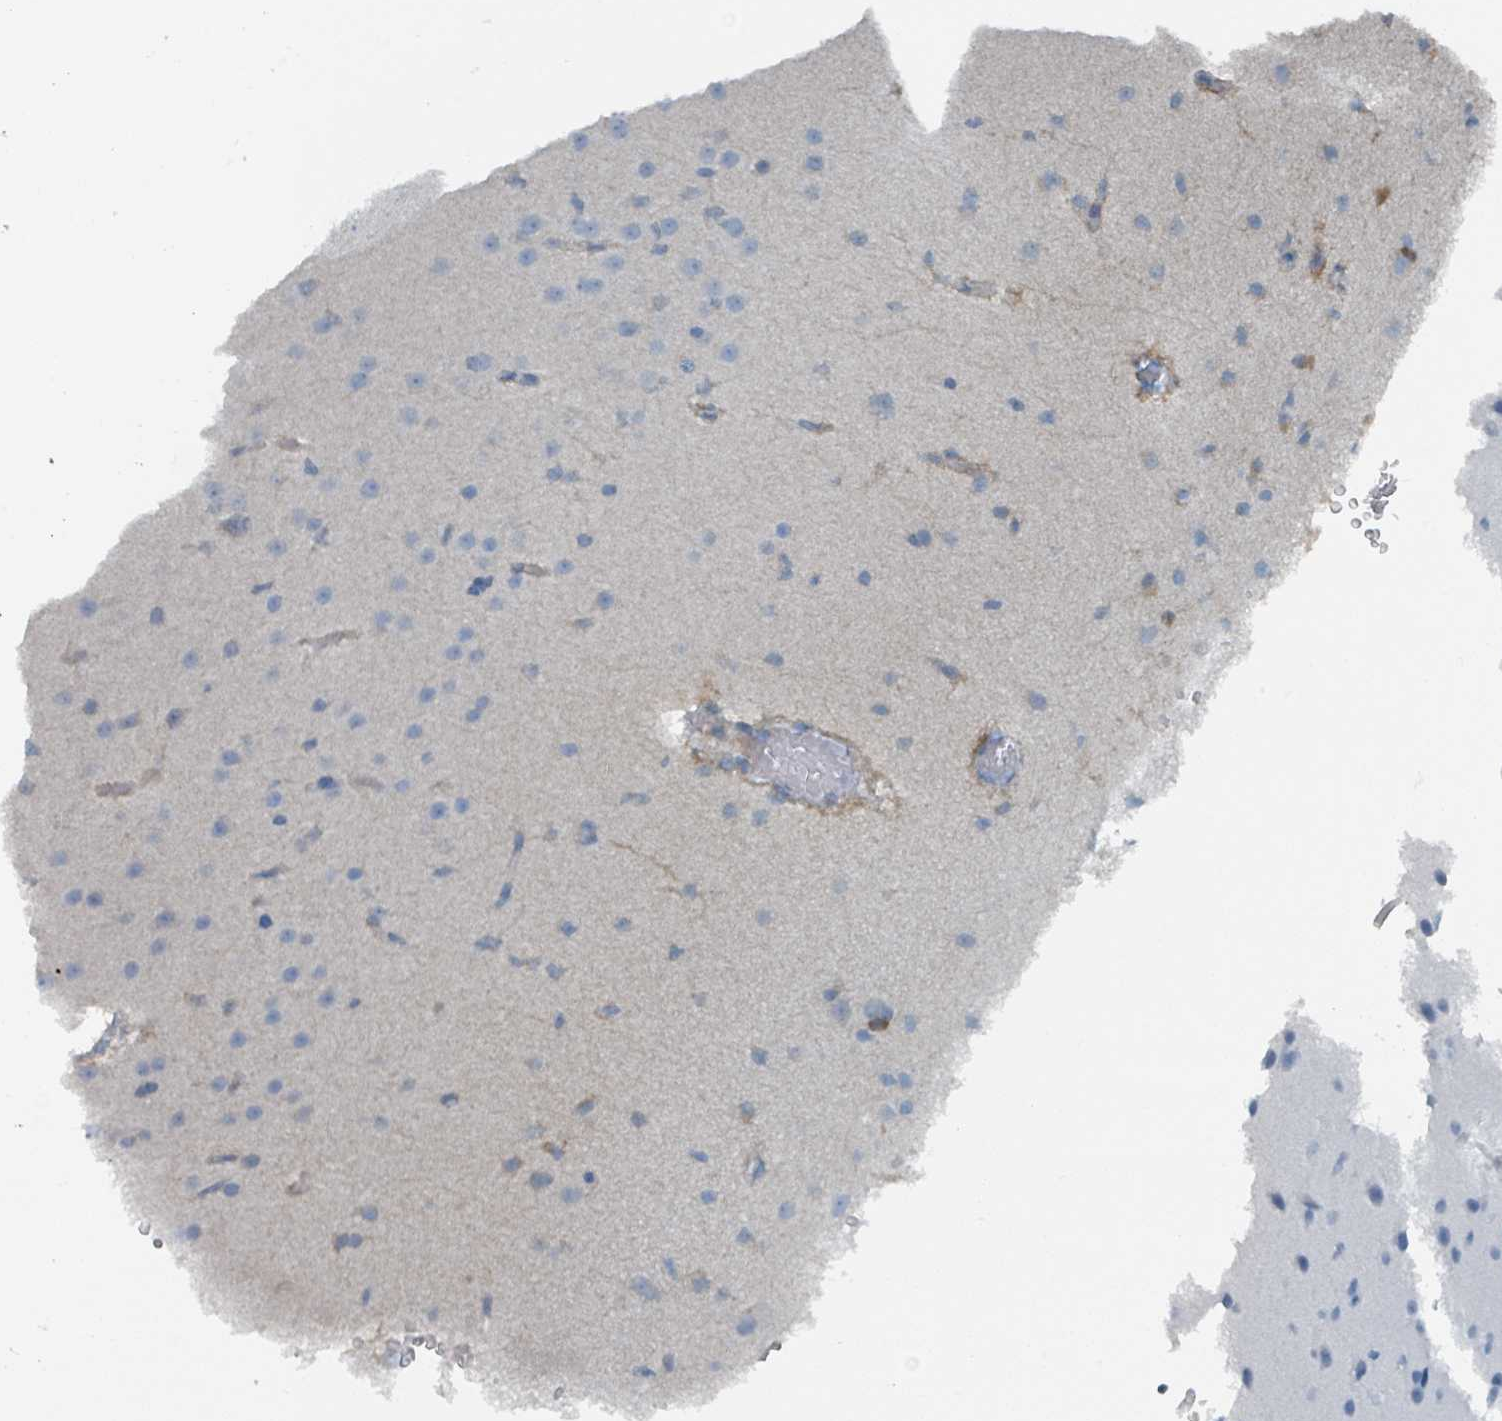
{"staining": {"intensity": "negative", "quantity": "none", "location": "none"}, "tissue": "cerebral cortex", "cell_type": "Endothelial cells", "image_type": "normal", "snomed": [{"axis": "morphology", "description": "Normal tissue, NOS"}, {"axis": "morphology", "description": "Developmental malformation"}, {"axis": "topography", "description": "Cerebral cortex"}], "caption": "Unremarkable cerebral cortex was stained to show a protein in brown. There is no significant staining in endothelial cells. The staining was performed using DAB (3,3'-diaminobenzidine) to visualize the protein expression in brown, while the nuclei were stained in blue with hematoxylin (Magnification: 20x).", "gene": "GAMT", "patient": {"sex": "female", "age": 30}}